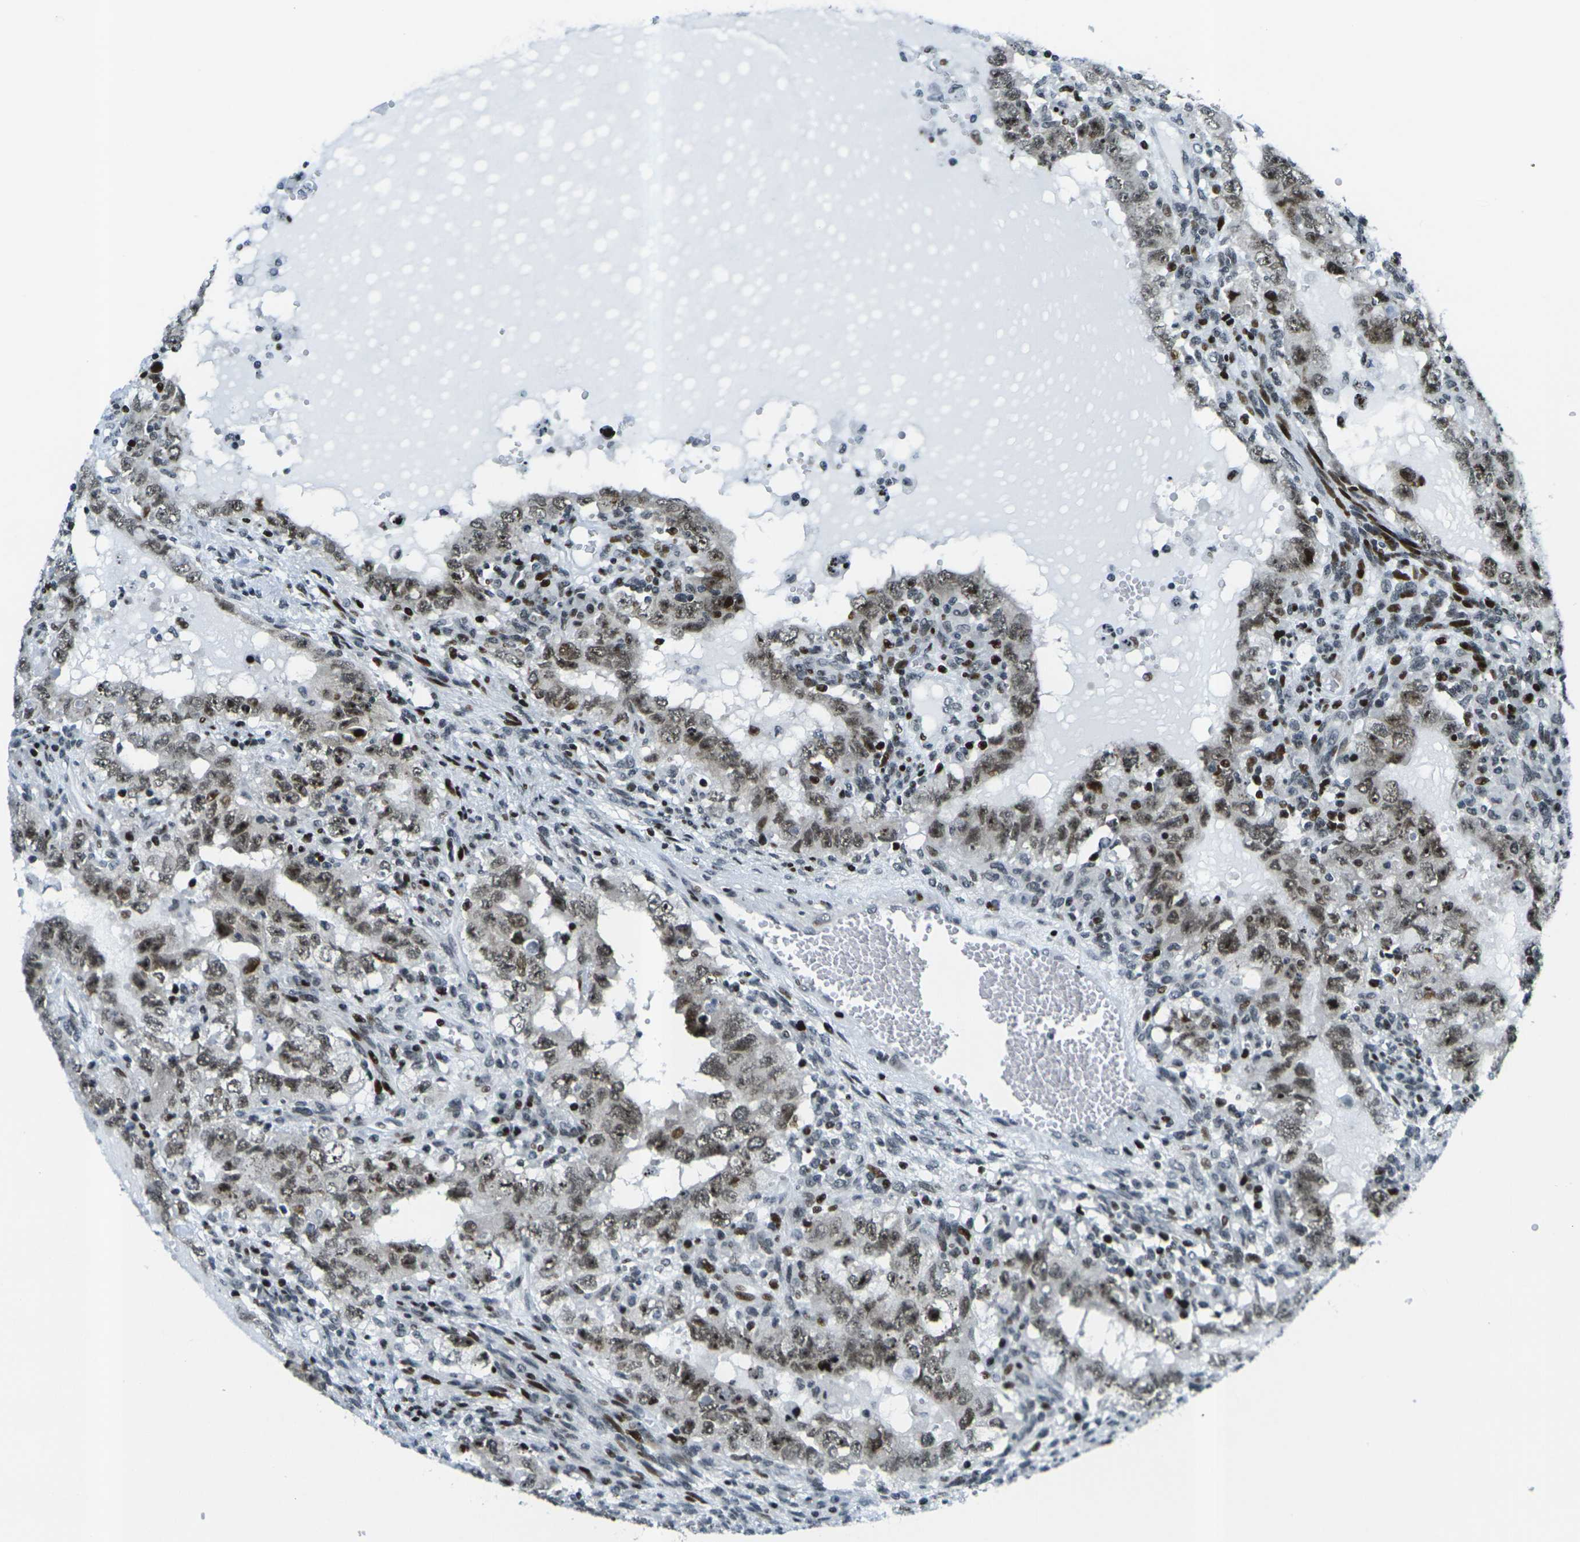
{"staining": {"intensity": "moderate", "quantity": ">75%", "location": "nuclear"}, "tissue": "testis cancer", "cell_type": "Tumor cells", "image_type": "cancer", "snomed": [{"axis": "morphology", "description": "Carcinoma, Embryonal, NOS"}, {"axis": "topography", "description": "Testis"}], "caption": "Moderate nuclear expression is seen in about >75% of tumor cells in testis cancer. (Brightfield microscopy of DAB IHC at high magnification).", "gene": "H3-3A", "patient": {"sex": "male", "age": 26}}